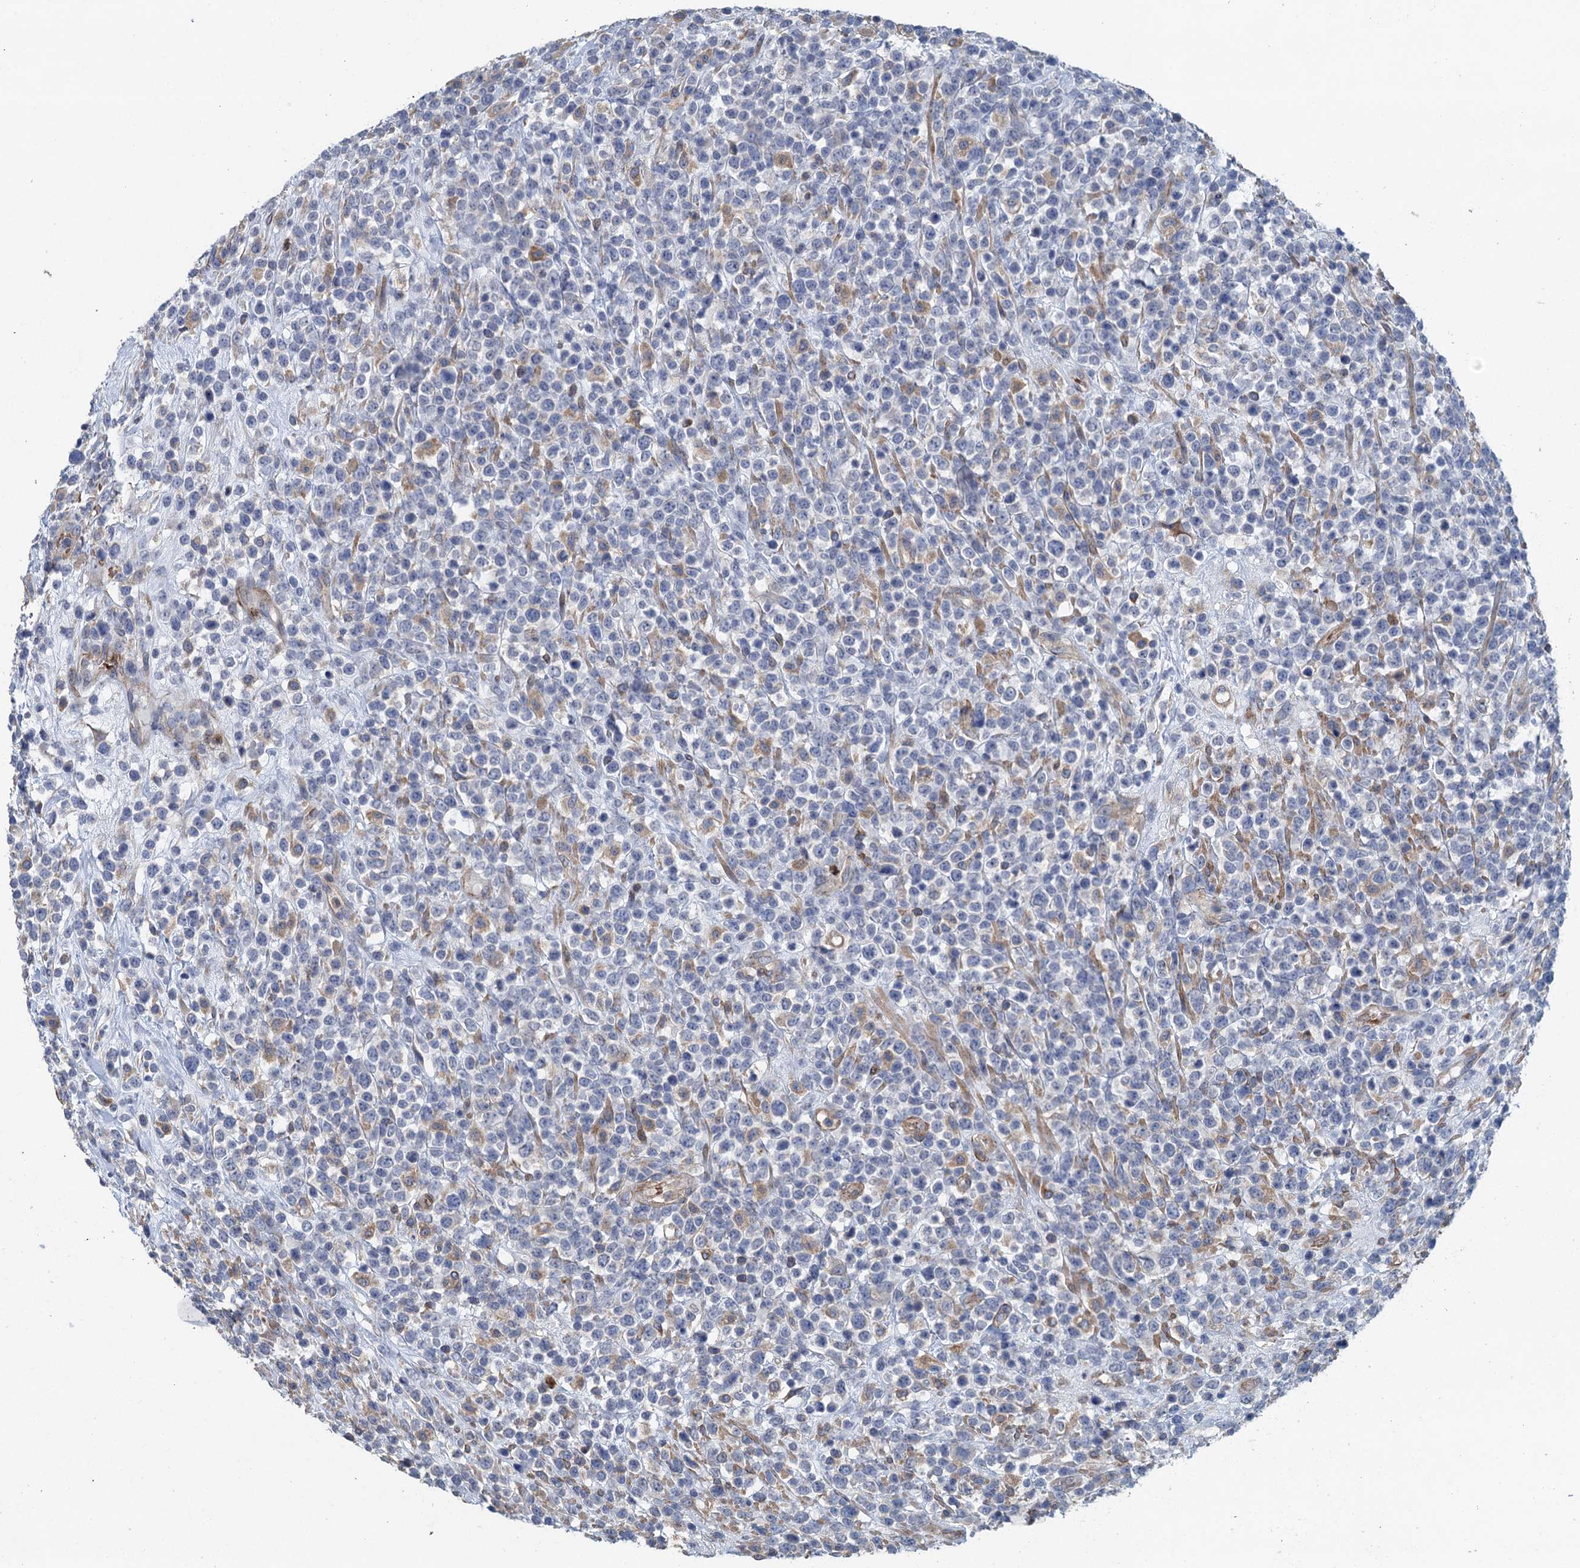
{"staining": {"intensity": "negative", "quantity": "none", "location": "none"}, "tissue": "lymphoma", "cell_type": "Tumor cells", "image_type": "cancer", "snomed": [{"axis": "morphology", "description": "Malignant lymphoma, non-Hodgkin's type, High grade"}, {"axis": "topography", "description": "Colon"}], "caption": "DAB (3,3'-diaminobenzidine) immunohistochemical staining of lymphoma demonstrates no significant expression in tumor cells. Brightfield microscopy of immunohistochemistry (IHC) stained with DAB (brown) and hematoxylin (blue), captured at high magnification.", "gene": "RSAD2", "patient": {"sex": "female", "age": 53}}